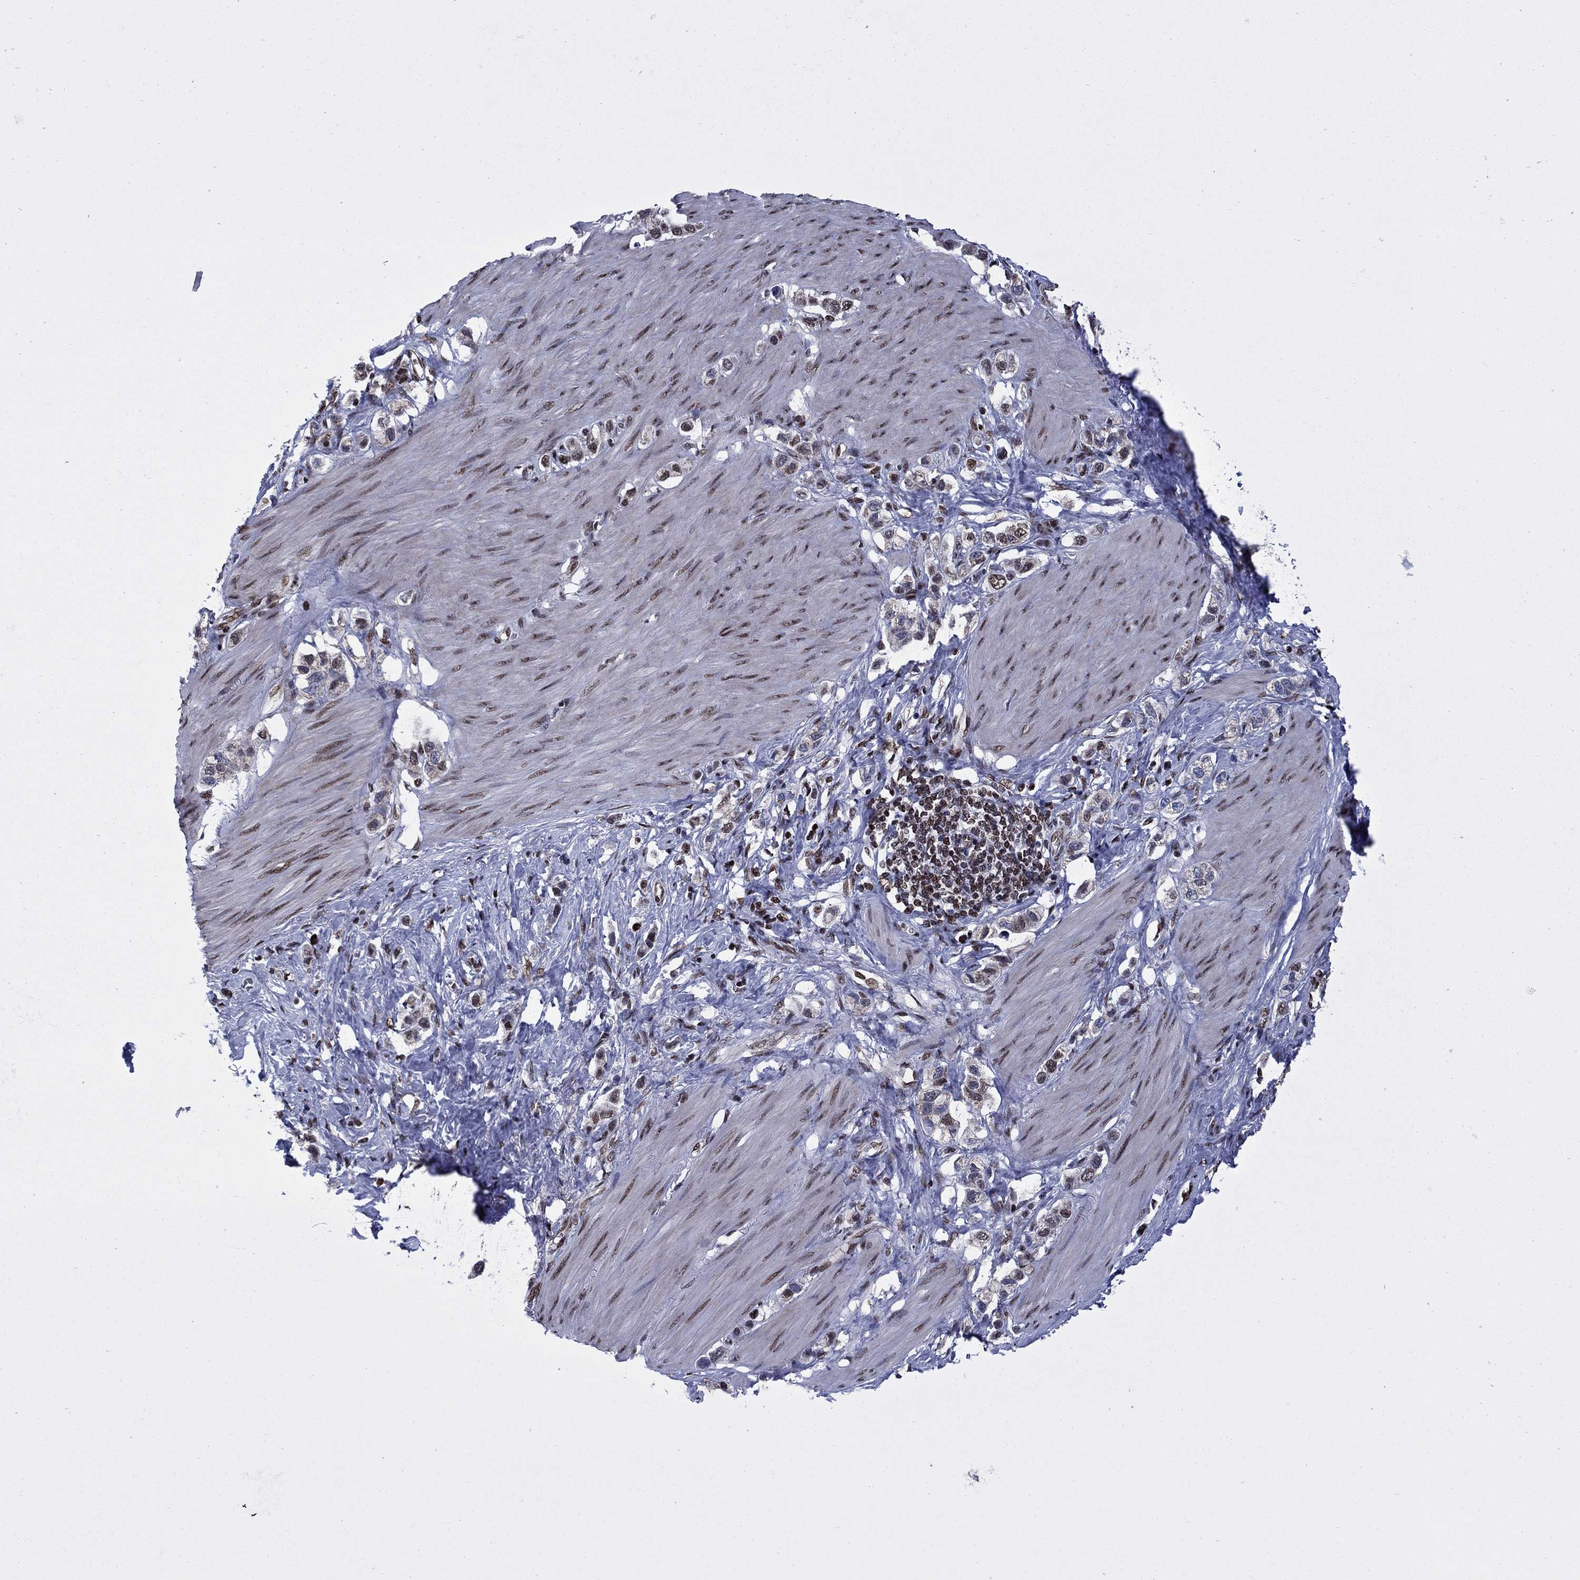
{"staining": {"intensity": "moderate", "quantity": "<25%", "location": "nuclear"}, "tissue": "stomach cancer", "cell_type": "Tumor cells", "image_type": "cancer", "snomed": [{"axis": "morphology", "description": "Normal tissue, NOS"}, {"axis": "morphology", "description": "Adenocarcinoma, NOS"}, {"axis": "morphology", "description": "Adenocarcinoma, High grade"}, {"axis": "topography", "description": "Stomach, upper"}, {"axis": "topography", "description": "Stomach"}], "caption": "Stomach cancer stained with a brown dye reveals moderate nuclear positive staining in about <25% of tumor cells.", "gene": "N4BP2", "patient": {"sex": "female", "age": 65}}